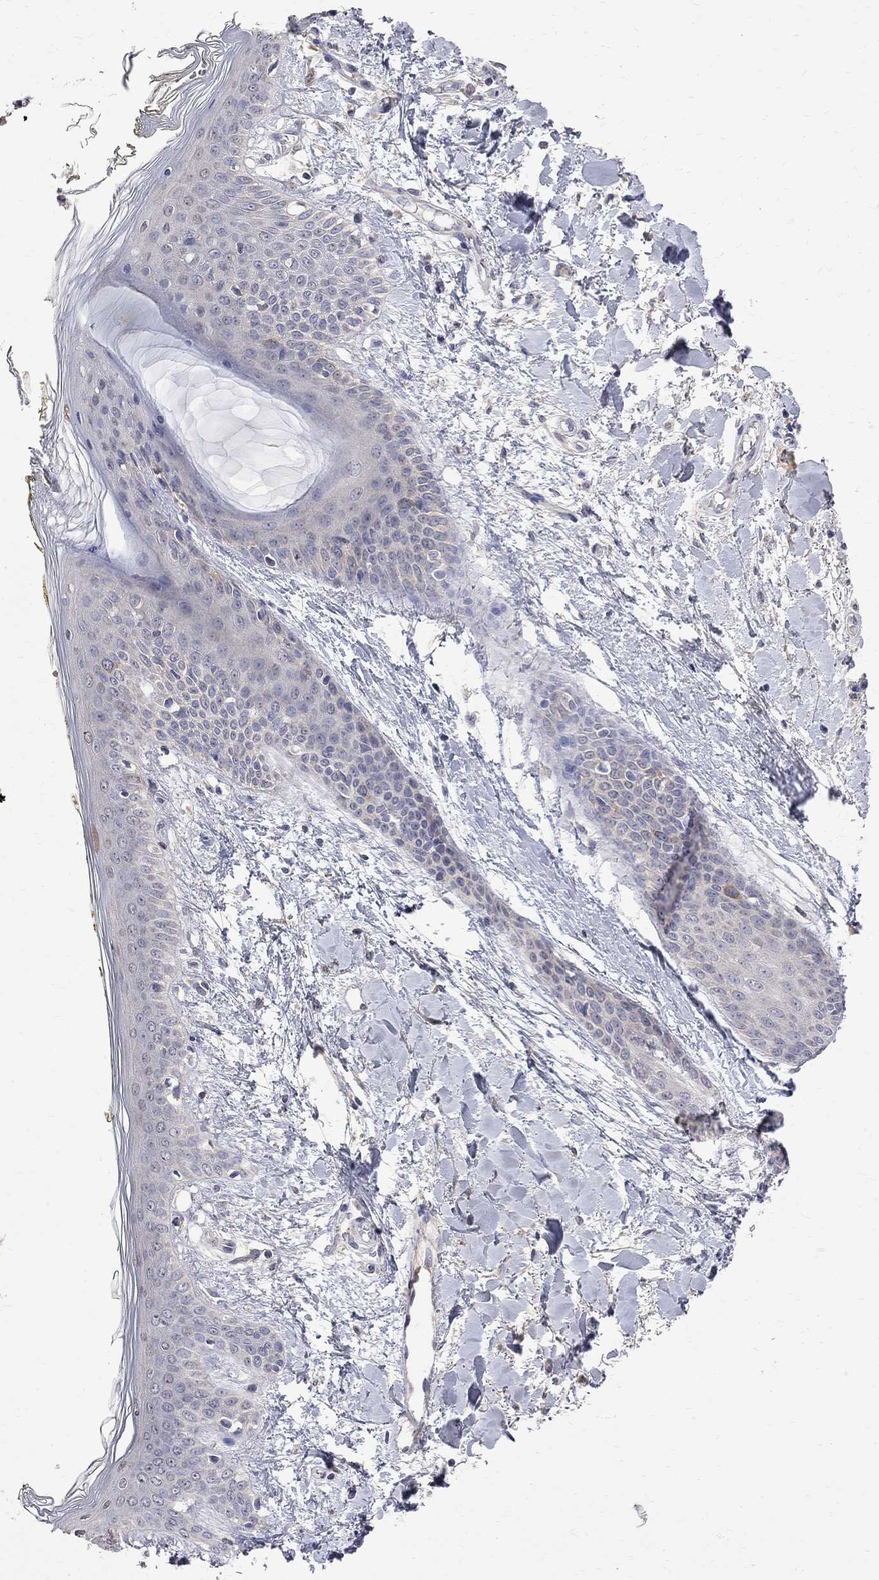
{"staining": {"intensity": "negative", "quantity": "none", "location": "none"}, "tissue": "skin", "cell_type": "Fibroblasts", "image_type": "normal", "snomed": [{"axis": "morphology", "description": "Normal tissue, NOS"}, {"axis": "topography", "description": "Skin"}], "caption": "Protein analysis of benign skin demonstrates no significant positivity in fibroblasts.", "gene": "CKAP2", "patient": {"sex": "female", "age": 34}}